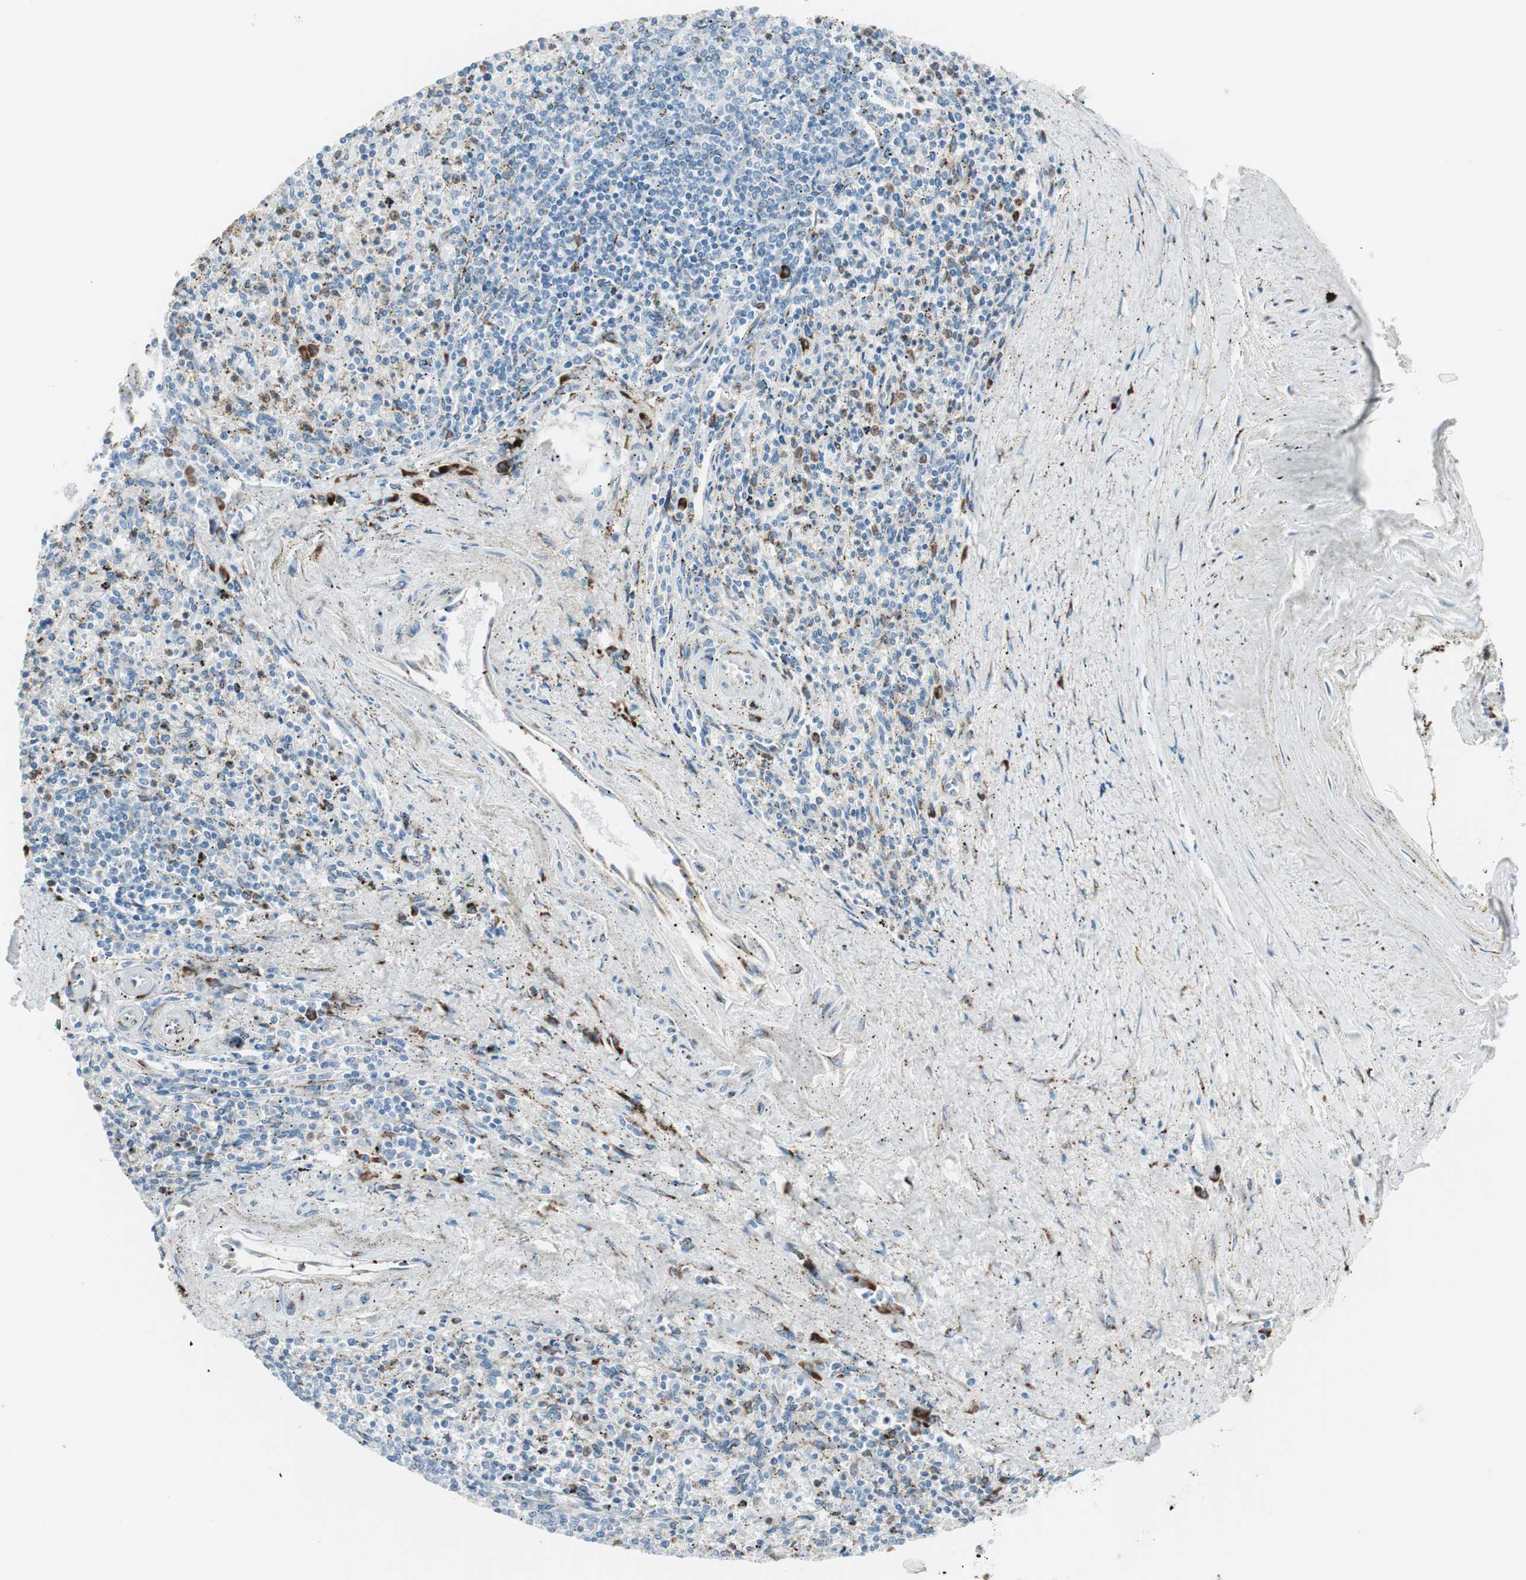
{"staining": {"intensity": "strong", "quantity": "<25%", "location": "cytoplasmic/membranous"}, "tissue": "spleen", "cell_type": "Cells in red pulp", "image_type": "normal", "snomed": [{"axis": "morphology", "description": "Normal tissue, NOS"}, {"axis": "topography", "description": "Spleen"}], "caption": "DAB immunohistochemical staining of normal spleen exhibits strong cytoplasmic/membranous protein staining in about <25% of cells in red pulp. Using DAB (3,3'-diaminobenzidine) (brown) and hematoxylin (blue) stains, captured at high magnification using brightfield microscopy.", "gene": "P4HTM", "patient": {"sex": "male", "age": 72}}